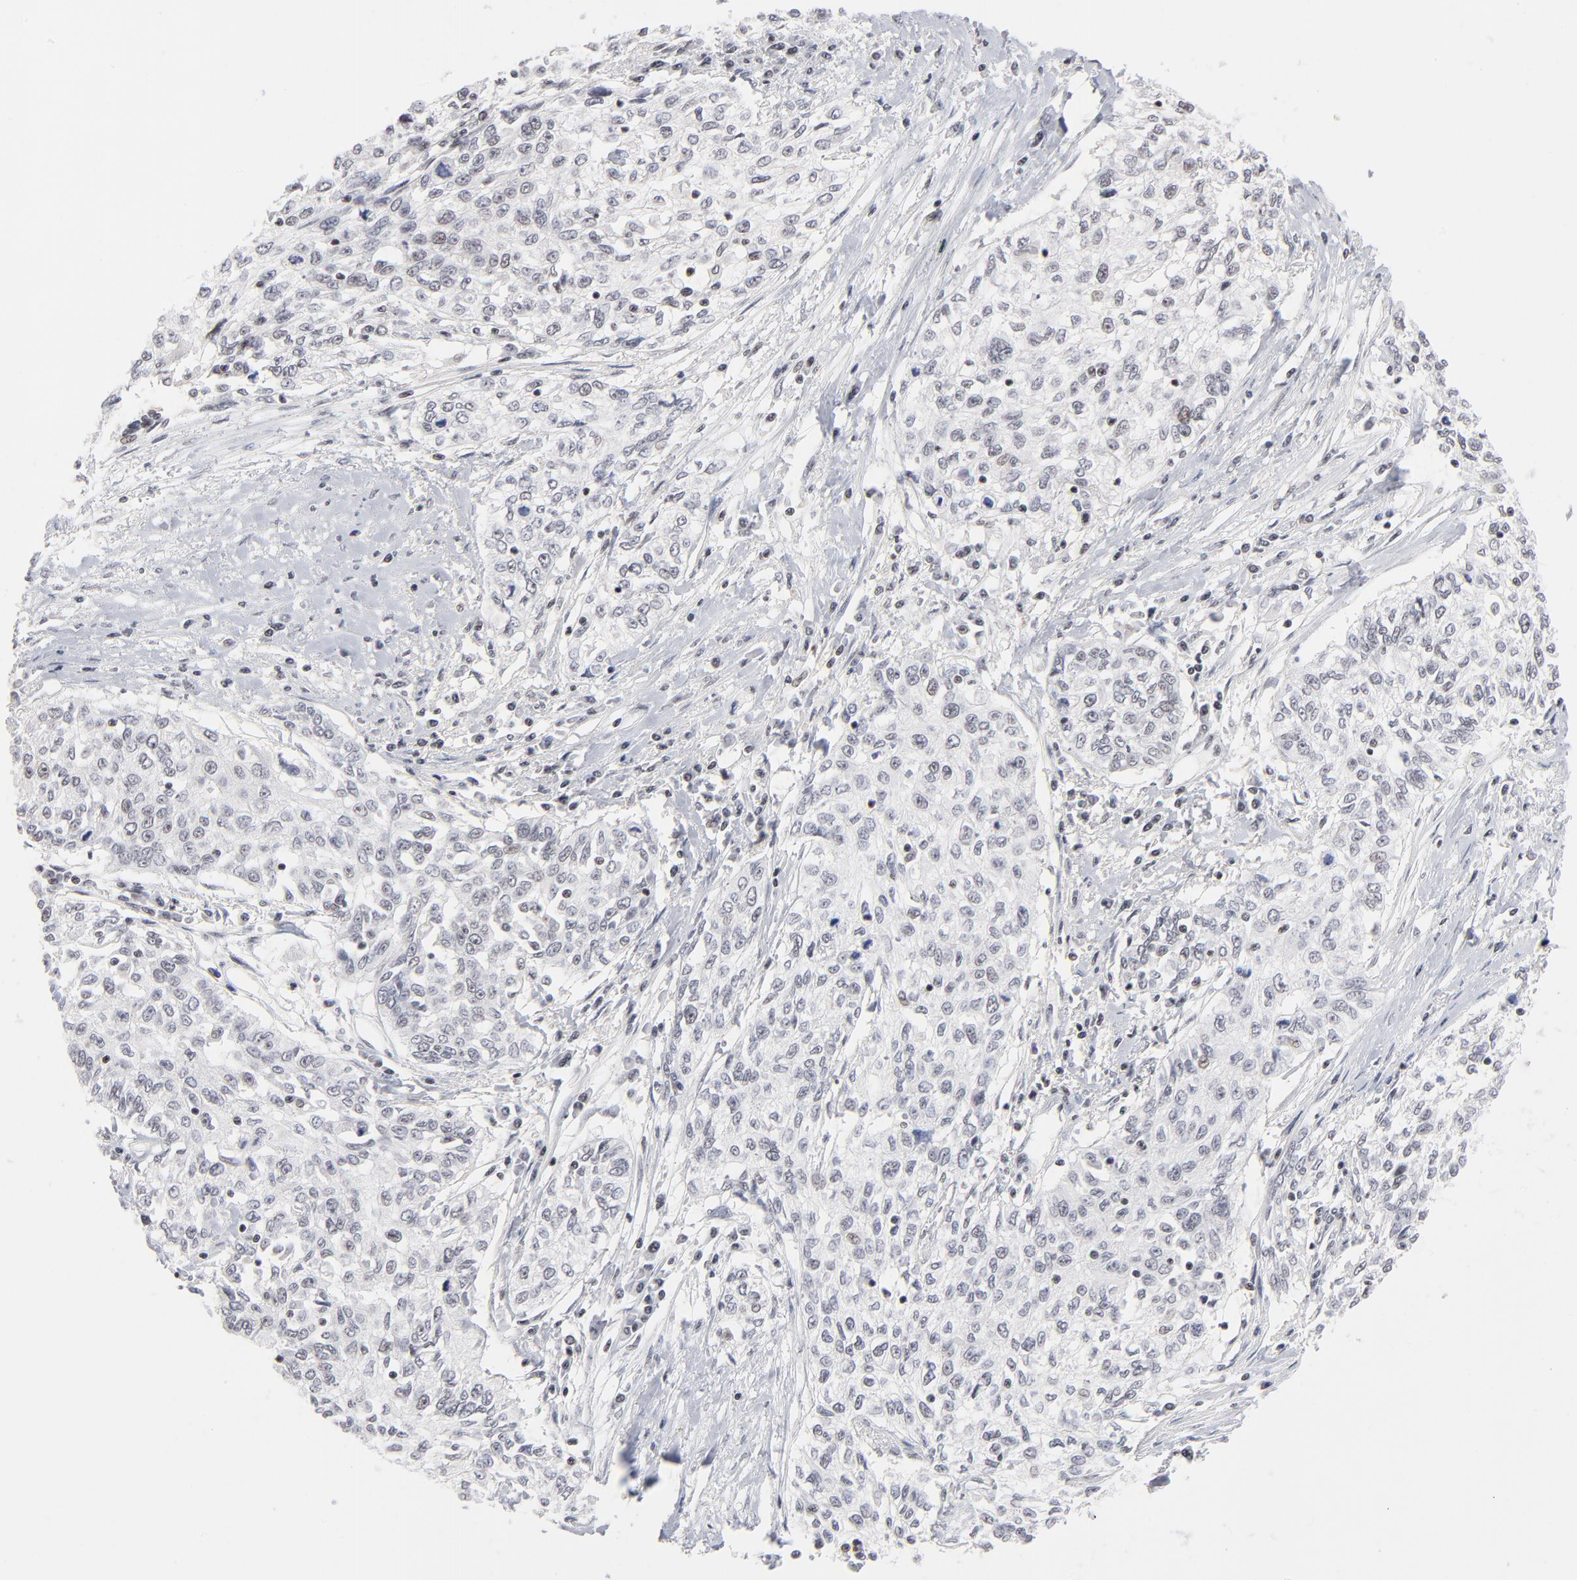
{"staining": {"intensity": "negative", "quantity": "none", "location": "none"}, "tissue": "cervical cancer", "cell_type": "Tumor cells", "image_type": "cancer", "snomed": [{"axis": "morphology", "description": "Squamous cell carcinoma, NOS"}, {"axis": "topography", "description": "Cervix"}], "caption": "Tumor cells show no significant protein positivity in cervical cancer (squamous cell carcinoma).", "gene": "ZNF143", "patient": {"sex": "female", "age": 57}}